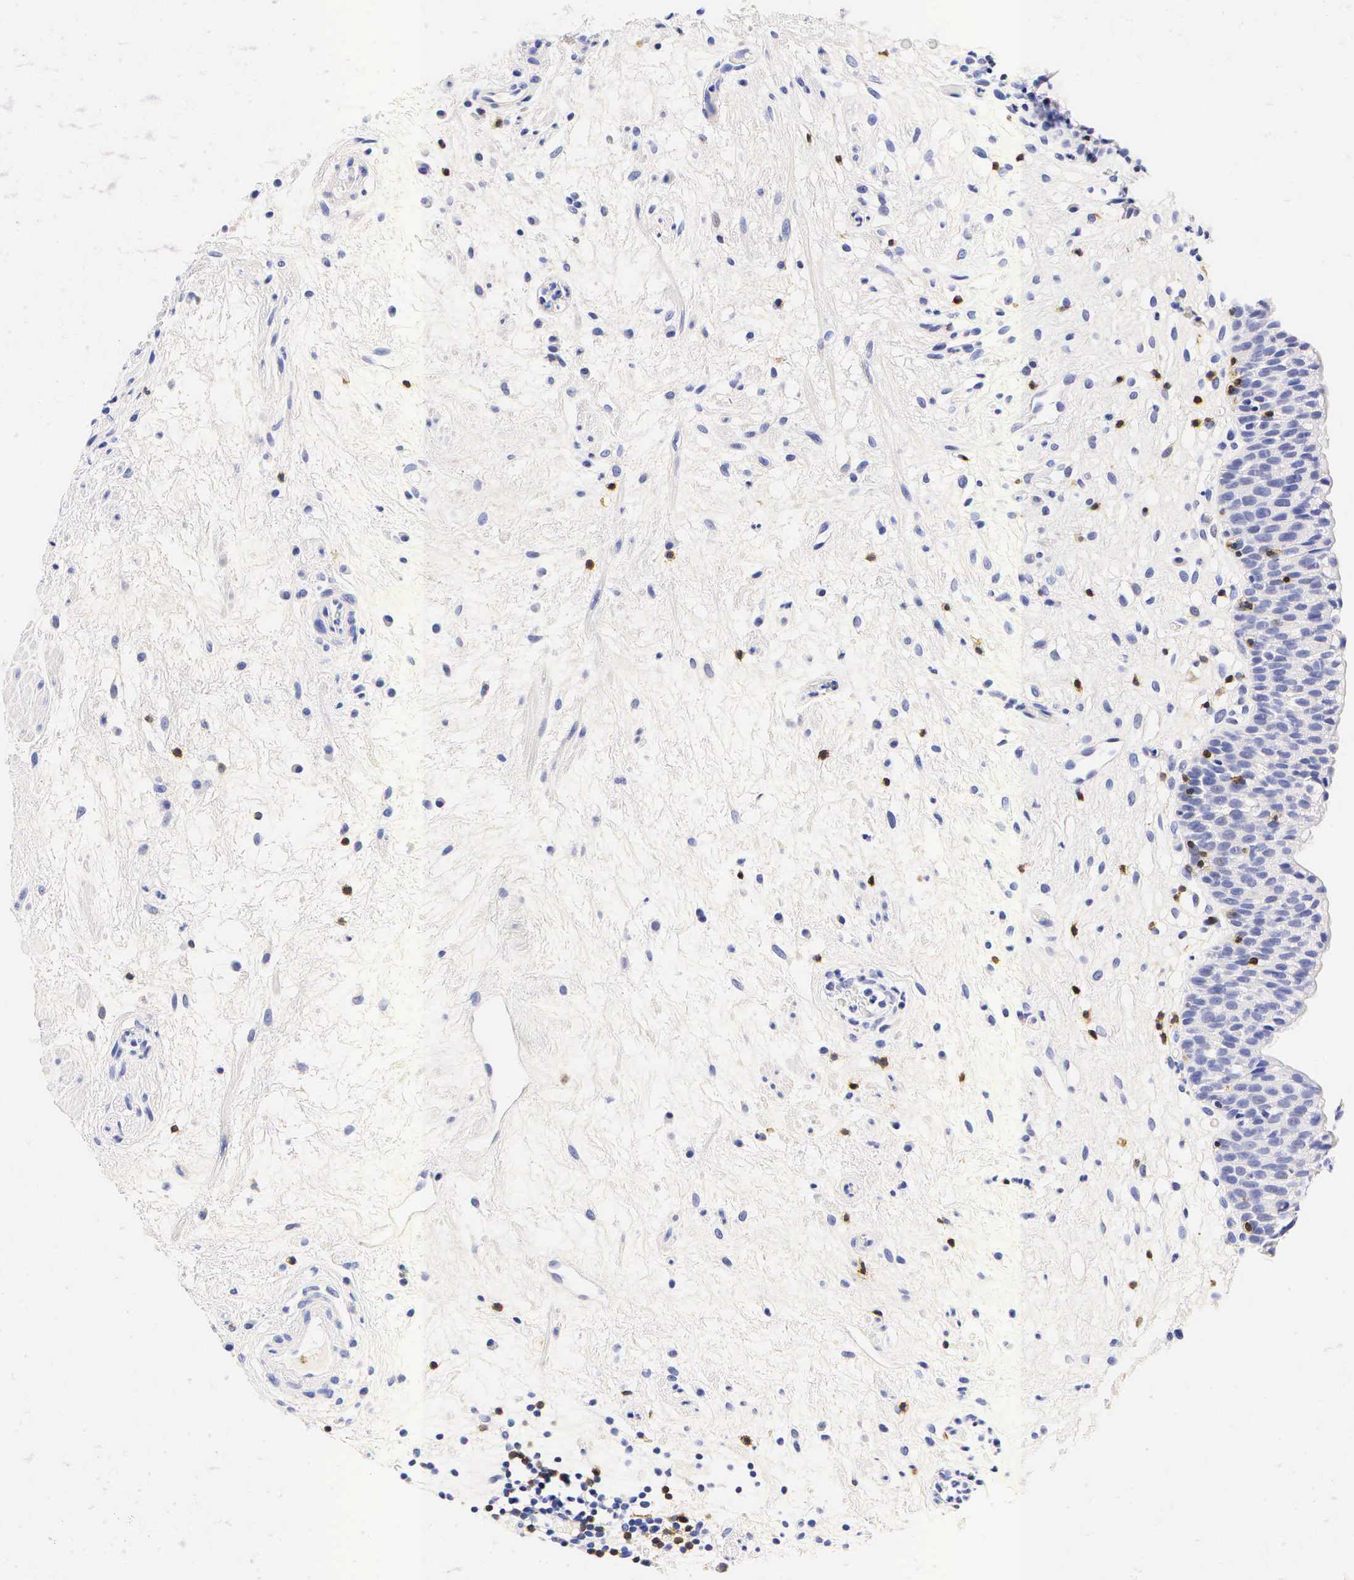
{"staining": {"intensity": "negative", "quantity": "none", "location": "none"}, "tissue": "urinary bladder", "cell_type": "Urothelial cells", "image_type": "normal", "snomed": [{"axis": "morphology", "description": "Normal tissue, NOS"}, {"axis": "topography", "description": "Urinary bladder"}], "caption": "Immunohistochemistry image of benign urinary bladder stained for a protein (brown), which displays no positivity in urothelial cells. (Brightfield microscopy of DAB immunohistochemistry (IHC) at high magnification).", "gene": "CD3E", "patient": {"sex": "male", "age": 48}}